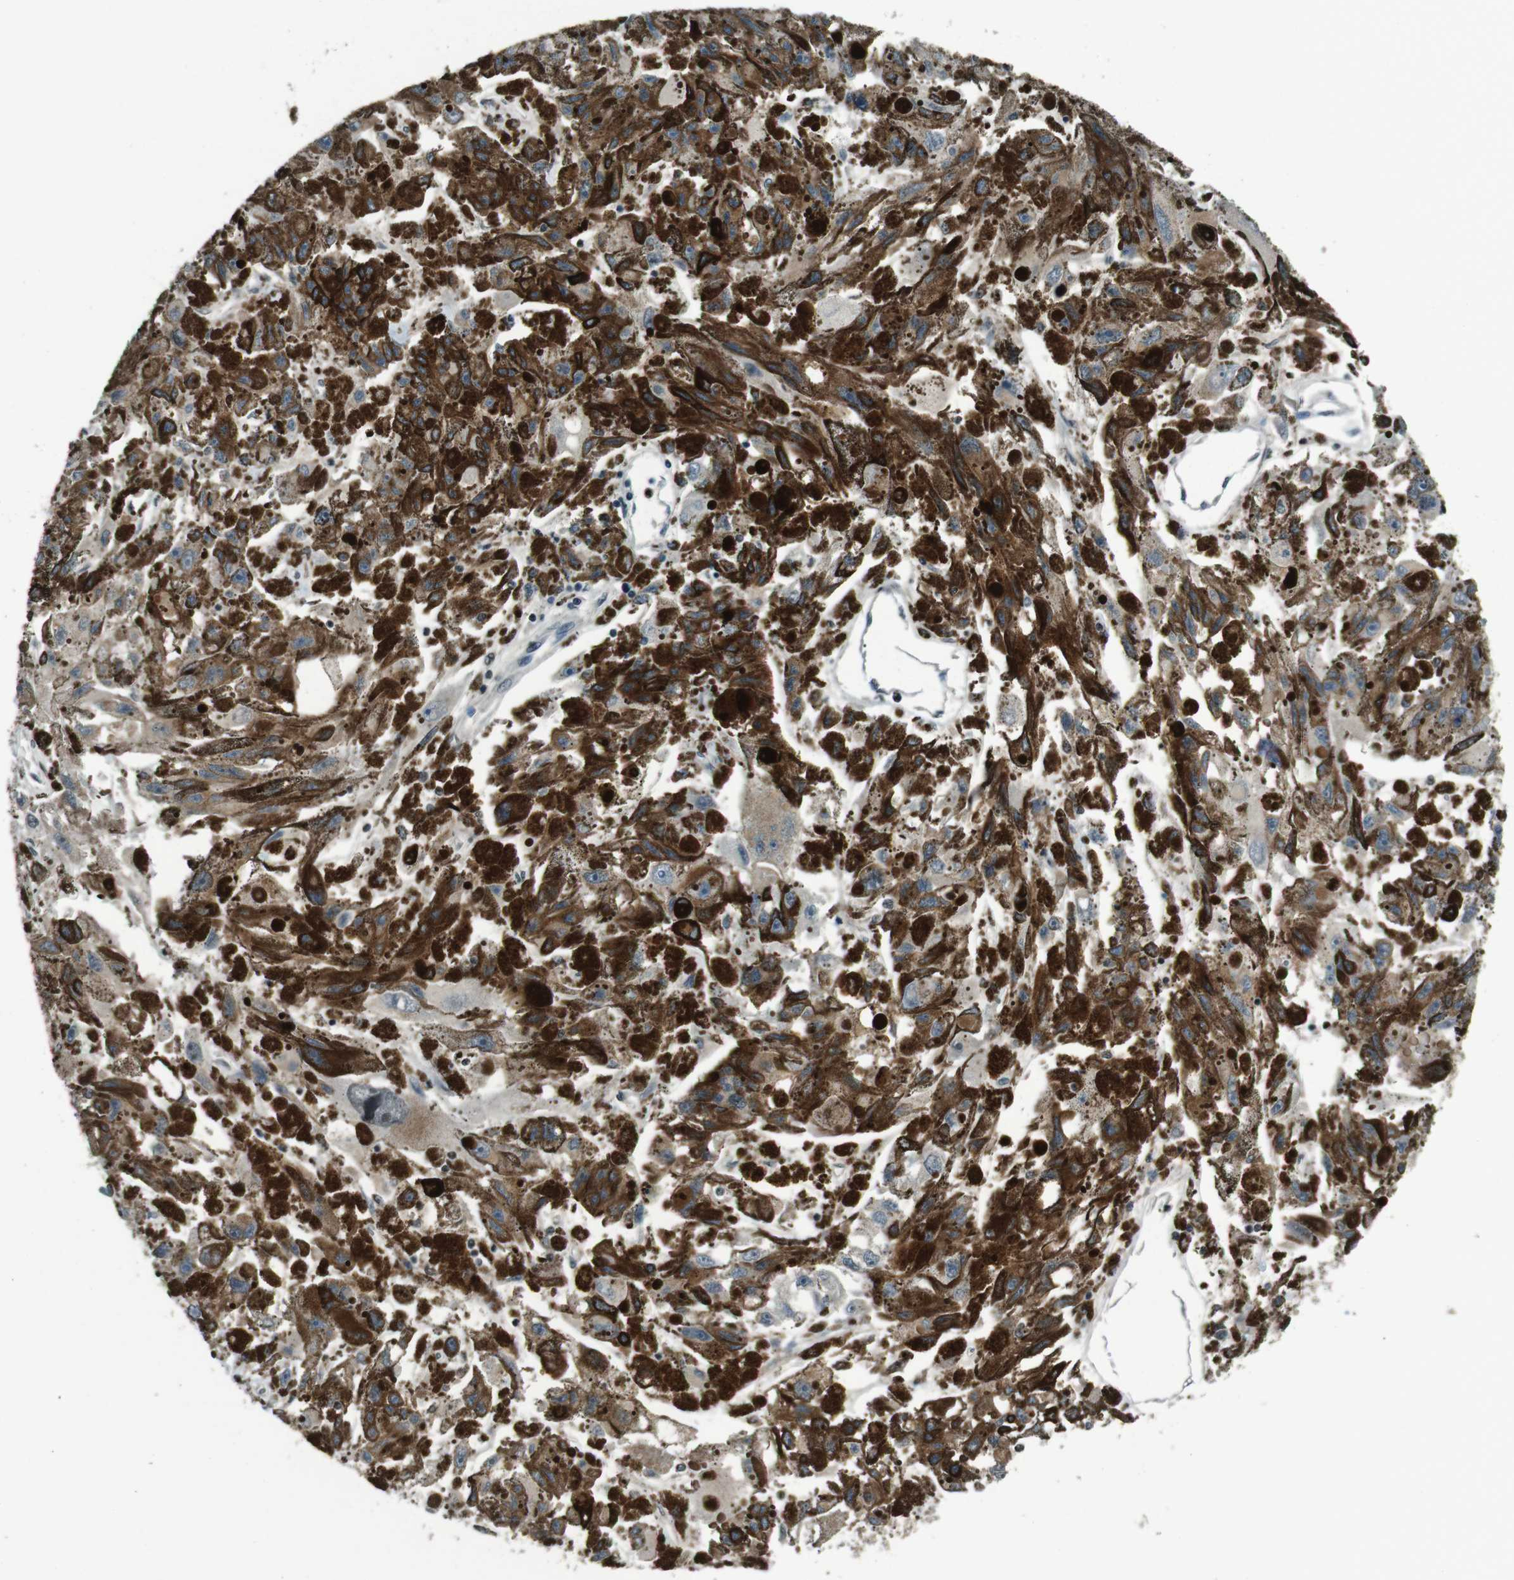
{"staining": {"intensity": "negative", "quantity": "none", "location": "none"}, "tissue": "melanoma", "cell_type": "Tumor cells", "image_type": "cancer", "snomed": [{"axis": "morphology", "description": "Malignant melanoma, NOS"}, {"axis": "topography", "description": "Skin"}], "caption": "IHC photomicrograph of human melanoma stained for a protein (brown), which displays no positivity in tumor cells.", "gene": "UGT1A6", "patient": {"sex": "female", "age": 104}}